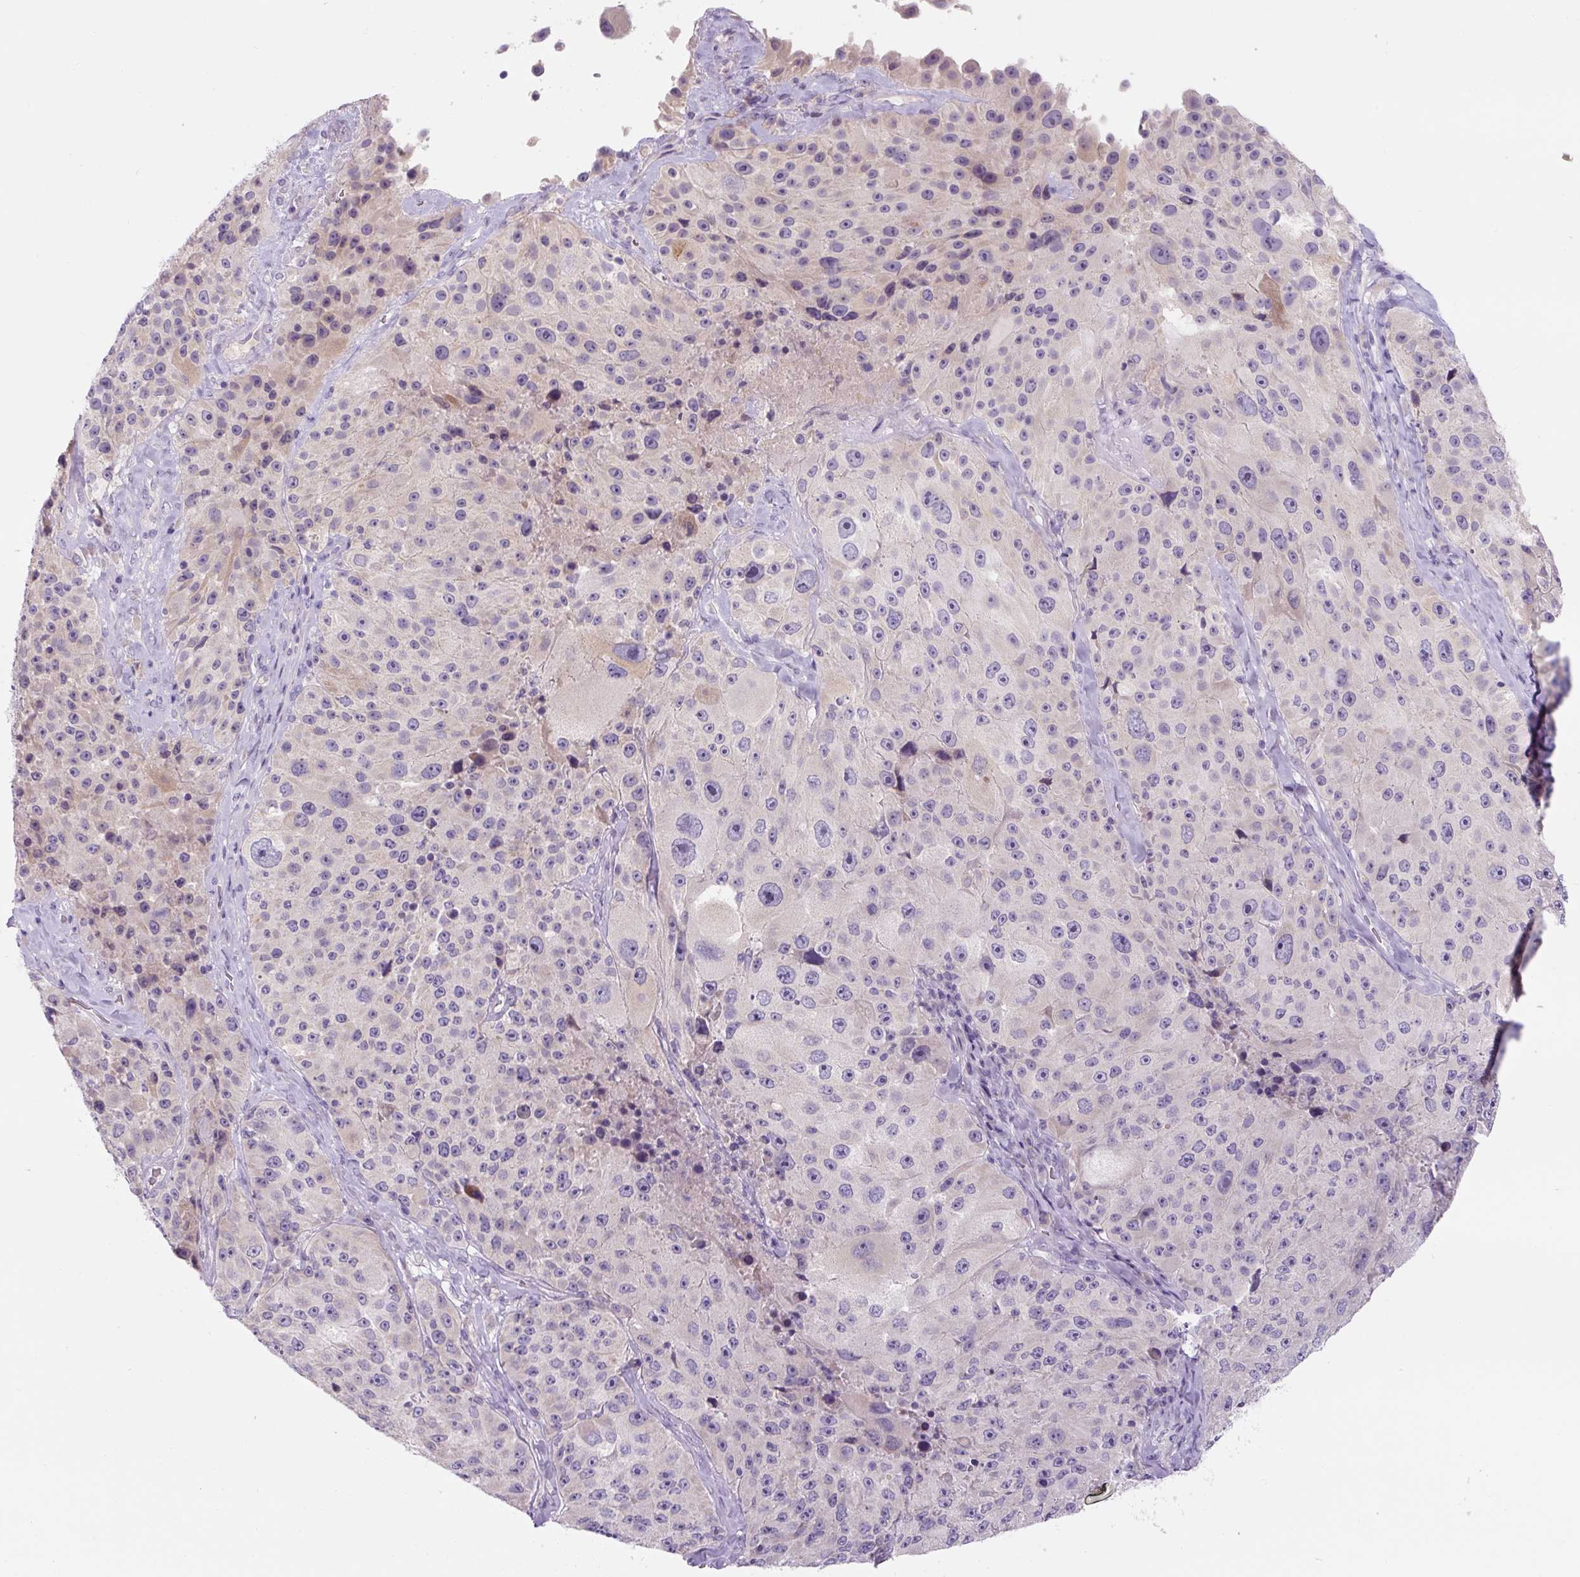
{"staining": {"intensity": "weak", "quantity": "<25%", "location": "cytoplasmic/membranous"}, "tissue": "melanoma", "cell_type": "Tumor cells", "image_type": "cancer", "snomed": [{"axis": "morphology", "description": "Malignant melanoma, Metastatic site"}, {"axis": "topography", "description": "Lymph node"}], "caption": "DAB (3,3'-diaminobenzidine) immunohistochemical staining of human malignant melanoma (metastatic site) exhibits no significant expression in tumor cells.", "gene": "YIF1B", "patient": {"sex": "male", "age": 62}}